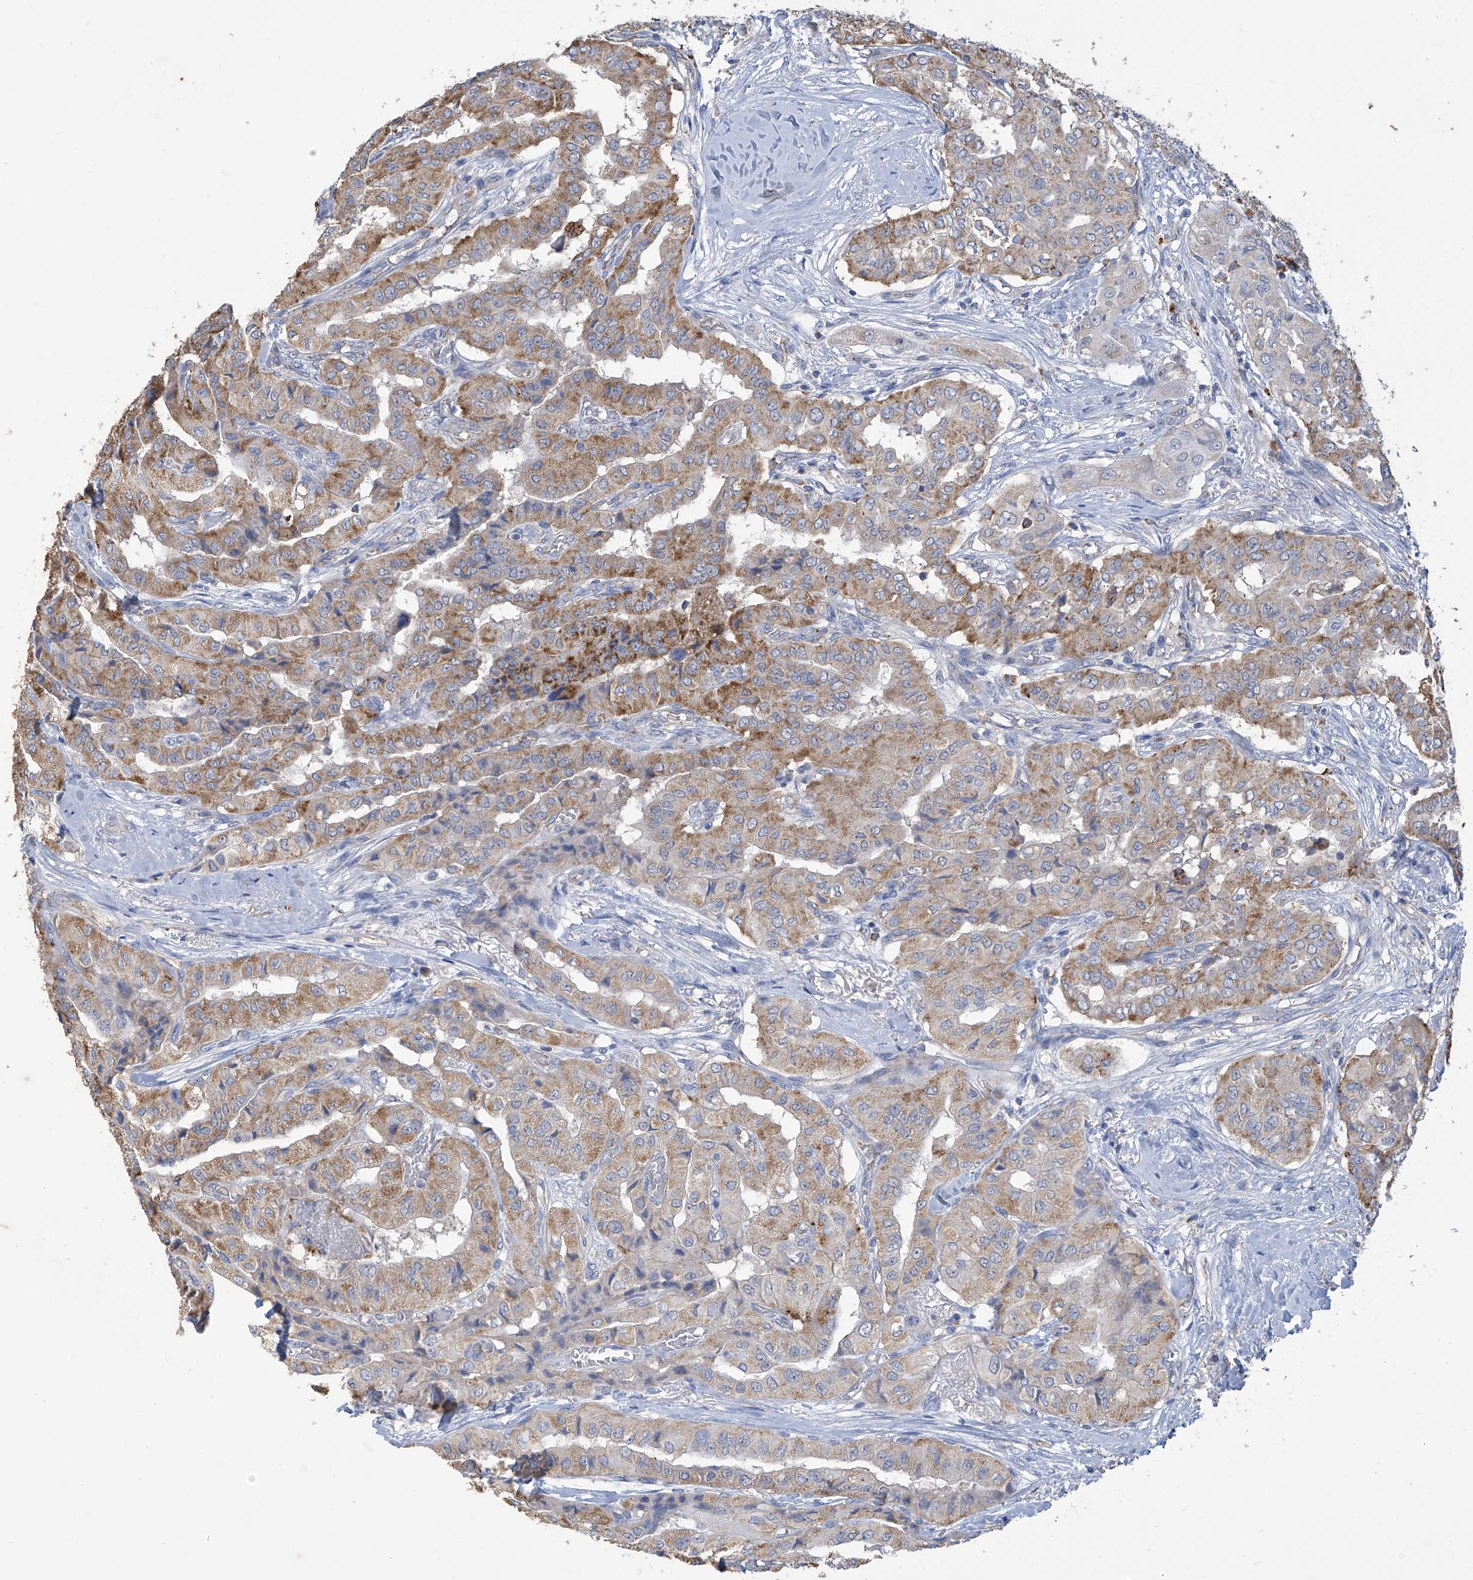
{"staining": {"intensity": "moderate", "quantity": ">75%", "location": "cytoplasmic/membranous"}, "tissue": "thyroid cancer", "cell_type": "Tumor cells", "image_type": "cancer", "snomed": [{"axis": "morphology", "description": "Papillary adenocarcinoma, NOS"}, {"axis": "topography", "description": "Thyroid gland"}], "caption": "IHC photomicrograph of neoplastic tissue: human thyroid papillary adenocarcinoma stained using immunohistochemistry reveals medium levels of moderate protein expression localized specifically in the cytoplasmic/membranous of tumor cells, appearing as a cytoplasmic/membranous brown color.", "gene": "OGT", "patient": {"sex": "female", "age": 59}}